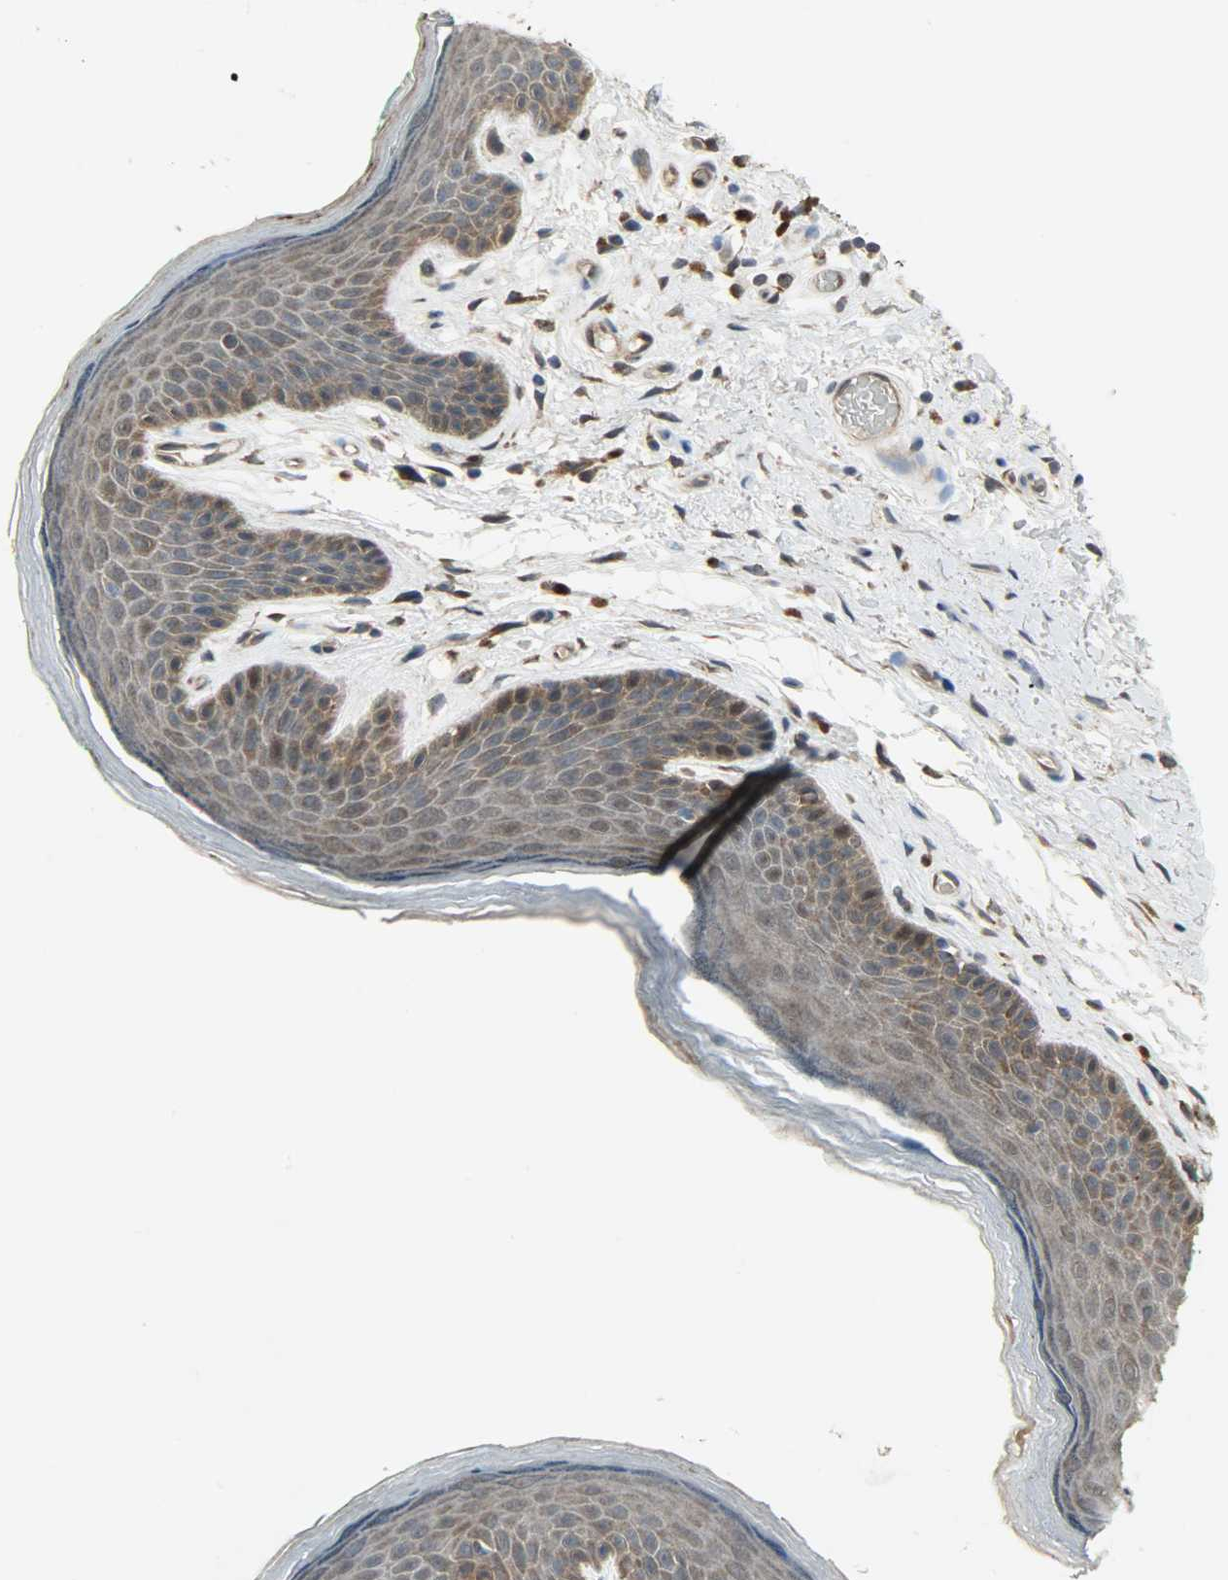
{"staining": {"intensity": "strong", "quantity": ">75%", "location": "cytoplasmic/membranous,nuclear"}, "tissue": "skin", "cell_type": "Epidermal cells", "image_type": "normal", "snomed": [{"axis": "morphology", "description": "Normal tissue, NOS"}, {"axis": "topography", "description": "Anal"}], "caption": "An immunohistochemistry (IHC) micrograph of unremarkable tissue is shown. Protein staining in brown highlights strong cytoplasmic/membranous,nuclear positivity in skin within epidermal cells. The staining was performed using DAB (3,3'-diaminobenzidine) to visualize the protein expression in brown, while the nuclei were stained in blue with hematoxylin (Magnification: 20x).", "gene": "AMT", "patient": {"sex": "male", "age": 74}}